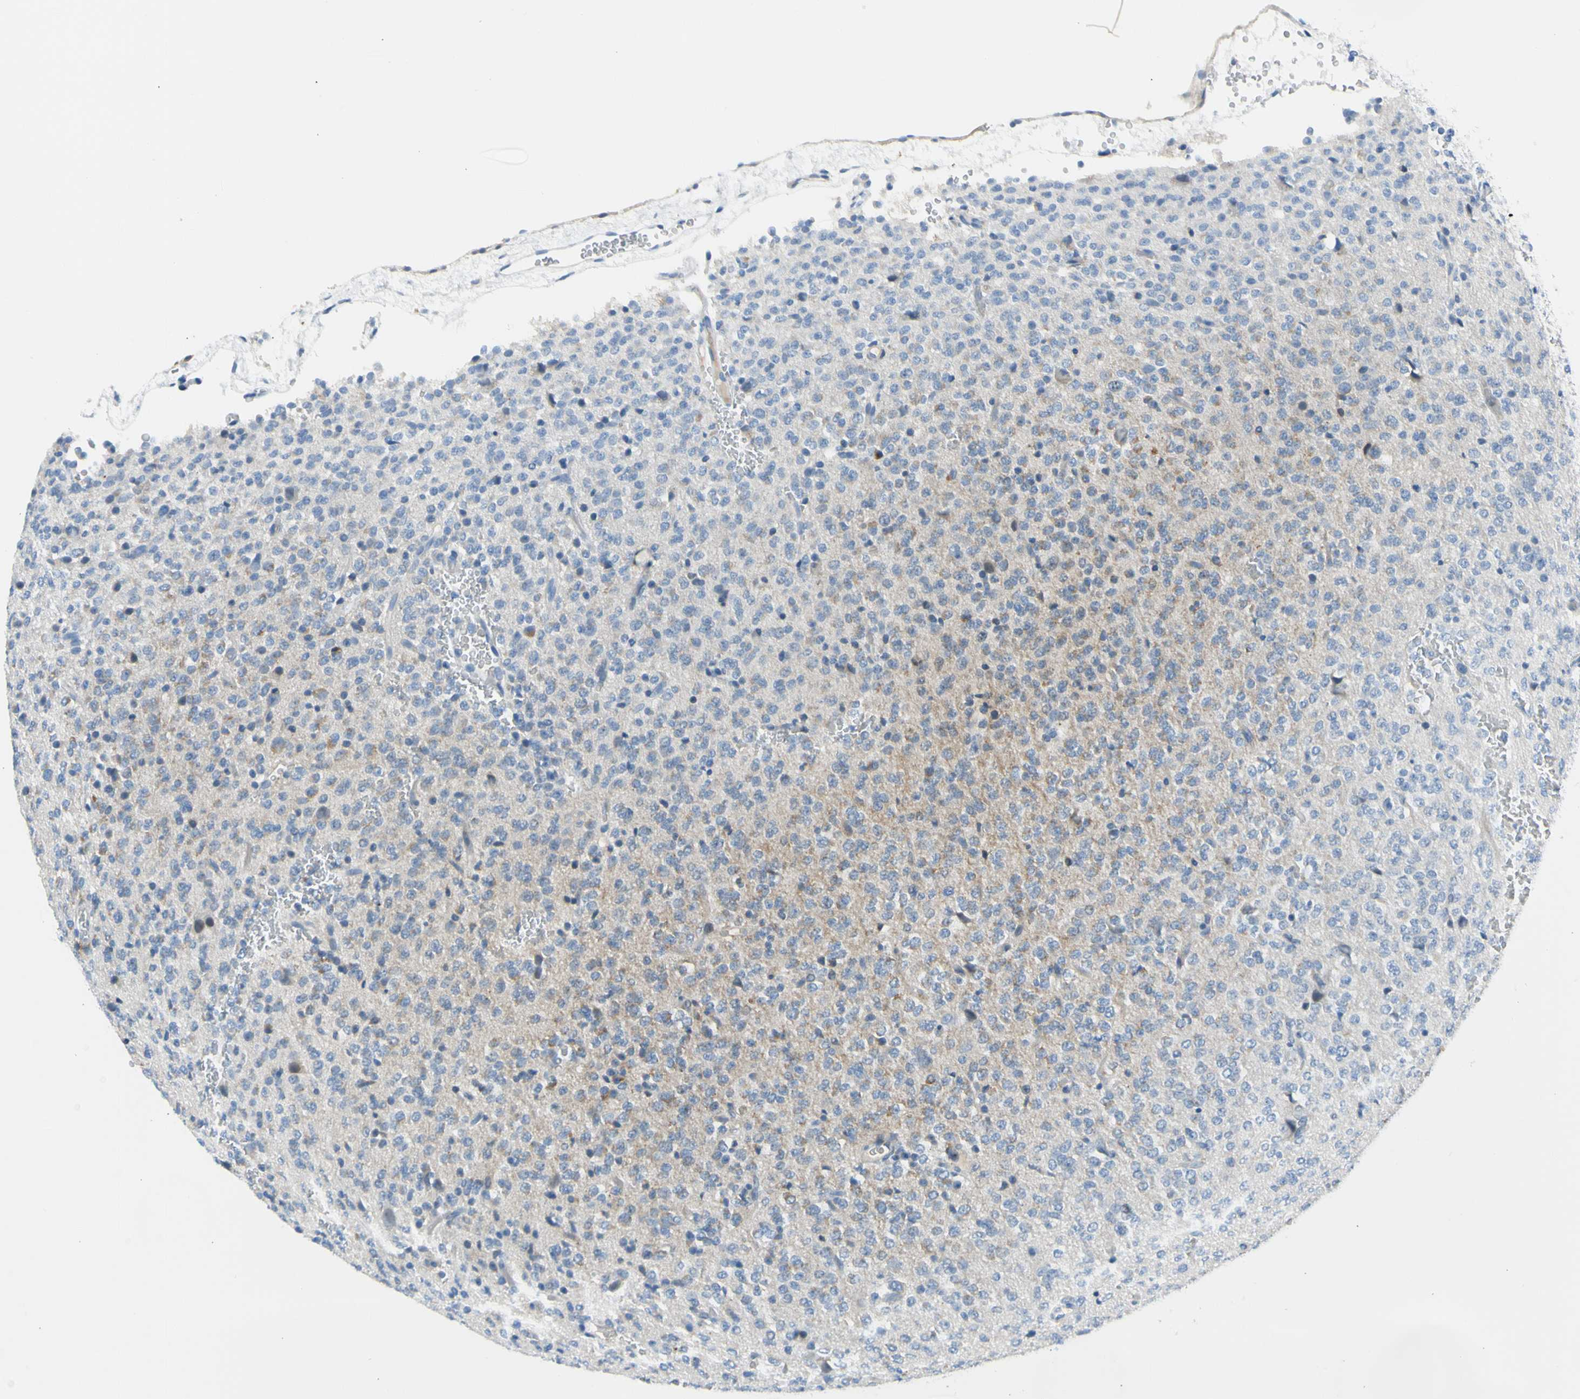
{"staining": {"intensity": "weak", "quantity": "25%-75%", "location": "cytoplasmic/membranous"}, "tissue": "glioma", "cell_type": "Tumor cells", "image_type": "cancer", "snomed": [{"axis": "morphology", "description": "Glioma, malignant, Low grade"}, {"axis": "topography", "description": "Brain"}], "caption": "Human malignant glioma (low-grade) stained with a protein marker shows weak staining in tumor cells.", "gene": "NPHP3", "patient": {"sex": "male", "age": 38}}